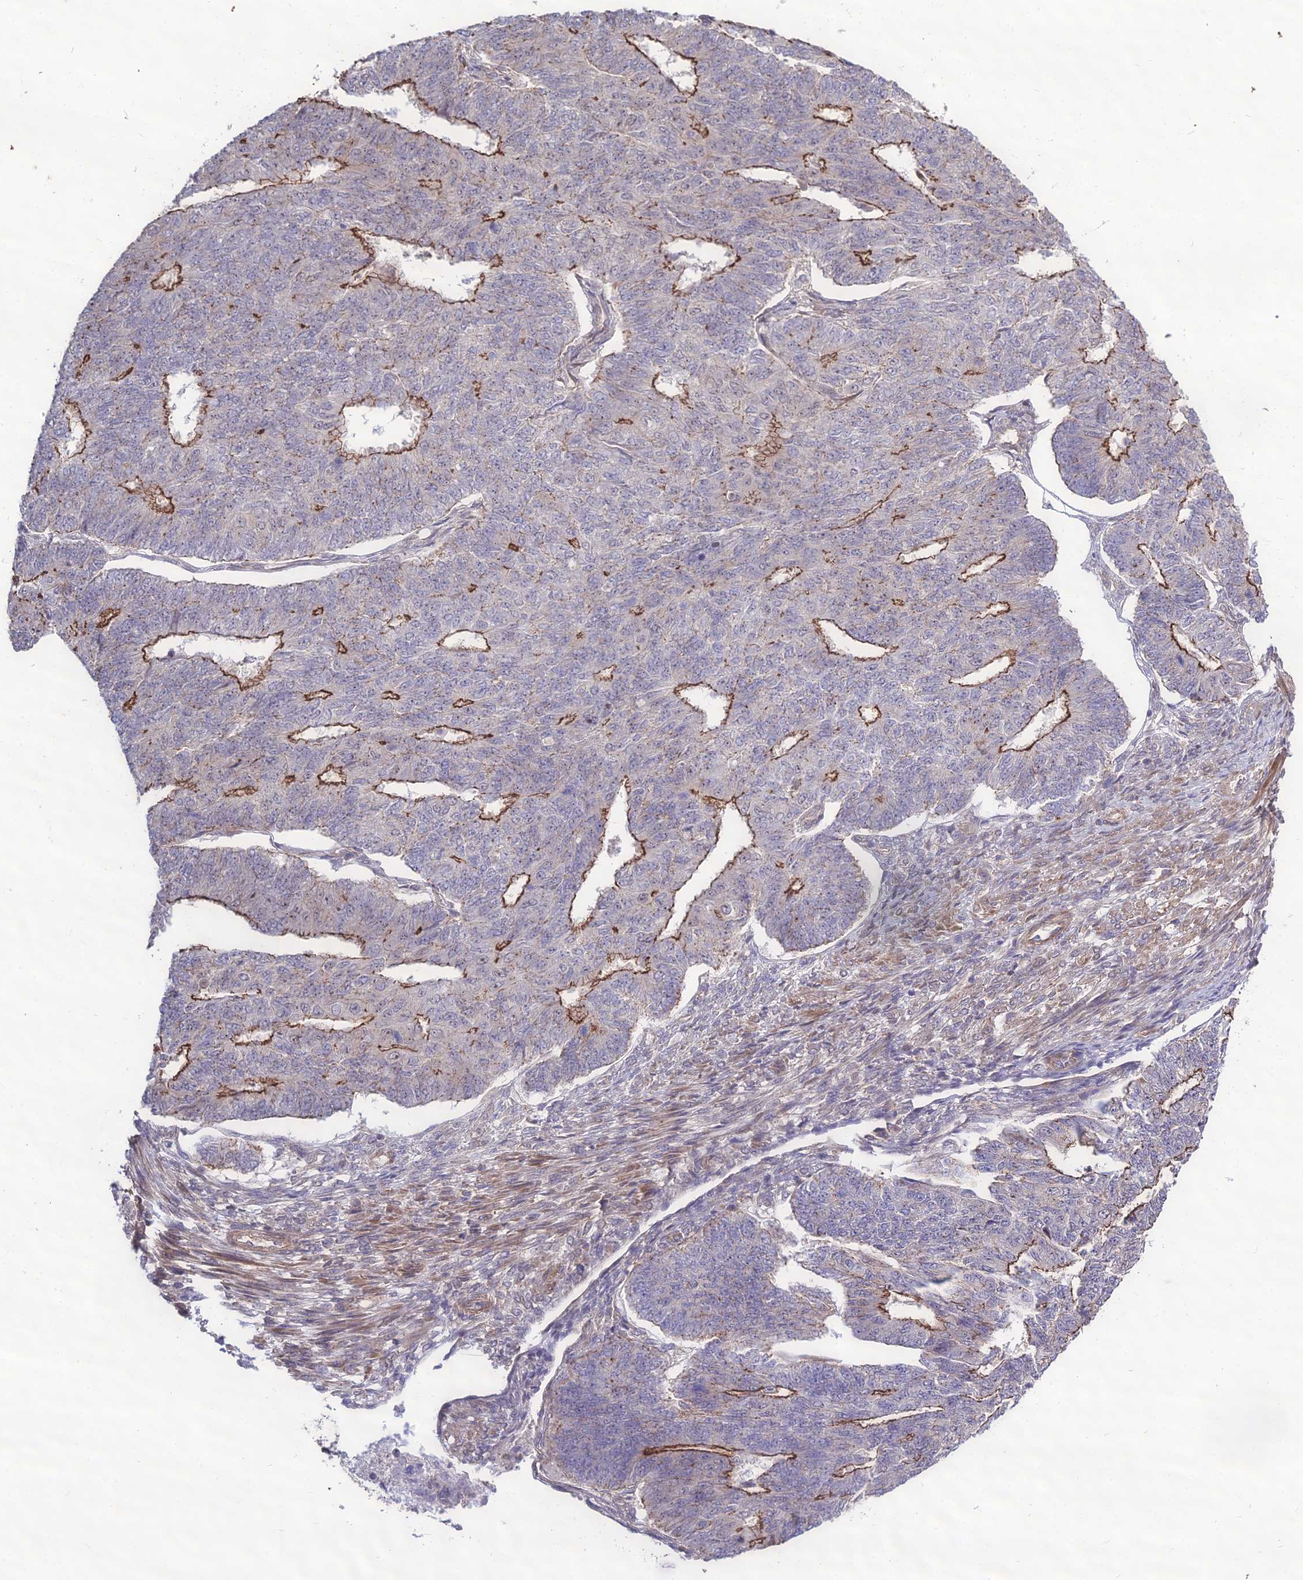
{"staining": {"intensity": "moderate", "quantity": "25%-75%", "location": "cytoplasmic/membranous"}, "tissue": "endometrial cancer", "cell_type": "Tumor cells", "image_type": "cancer", "snomed": [{"axis": "morphology", "description": "Adenocarcinoma, NOS"}, {"axis": "topography", "description": "Endometrium"}], "caption": "Protein staining of endometrial adenocarcinoma tissue shows moderate cytoplasmic/membranous positivity in approximately 25%-75% of tumor cells.", "gene": "TSPYL2", "patient": {"sex": "female", "age": 32}}